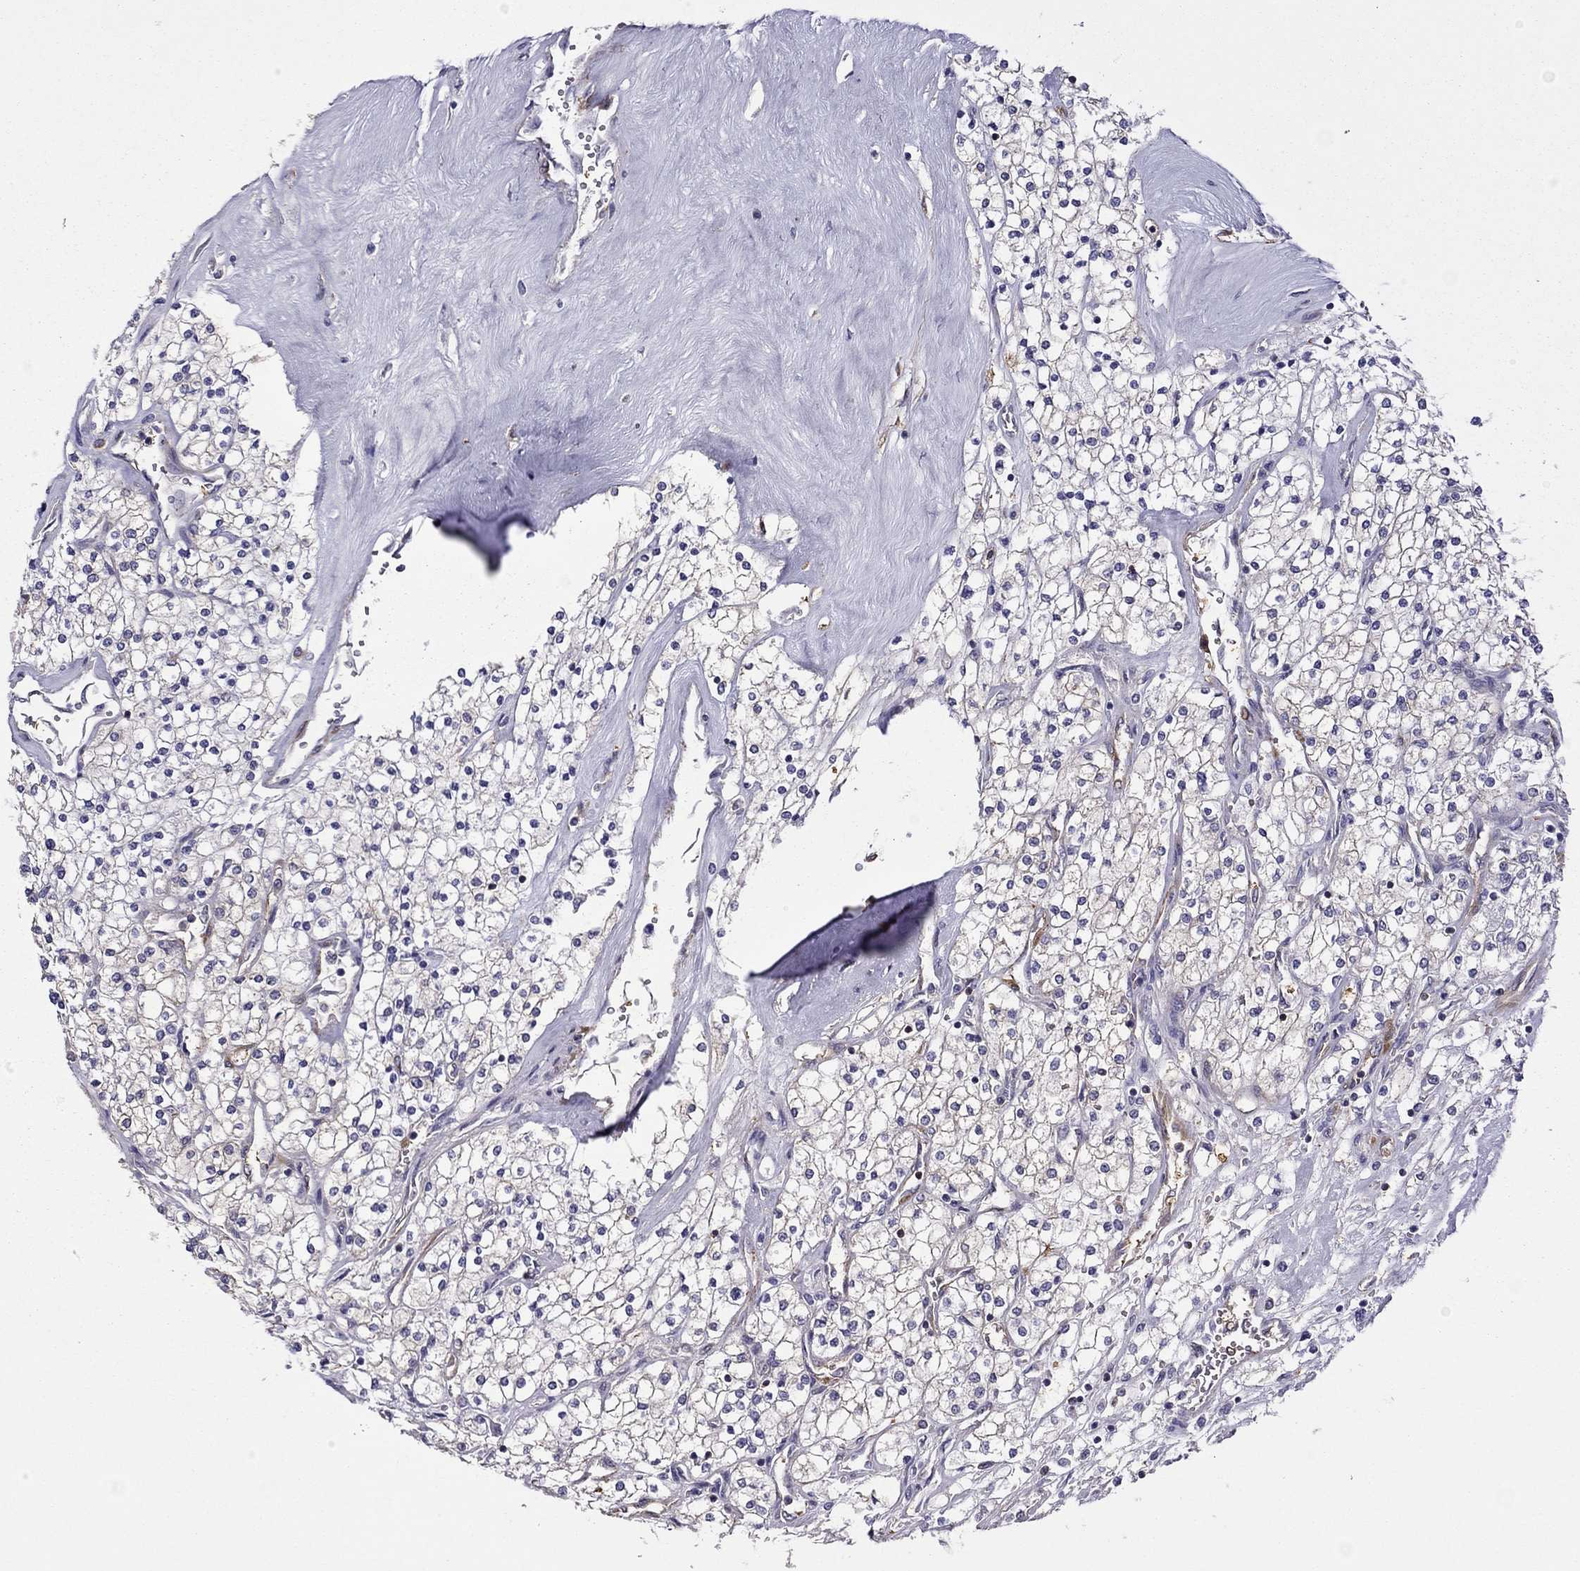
{"staining": {"intensity": "negative", "quantity": "none", "location": "none"}, "tissue": "renal cancer", "cell_type": "Tumor cells", "image_type": "cancer", "snomed": [{"axis": "morphology", "description": "Adenocarcinoma, NOS"}, {"axis": "topography", "description": "Kidney"}], "caption": "Human renal adenocarcinoma stained for a protein using IHC demonstrates no expression in tumor cells.", "gene": "MAP4", "patient": {"sex": "male", "age": 80}}